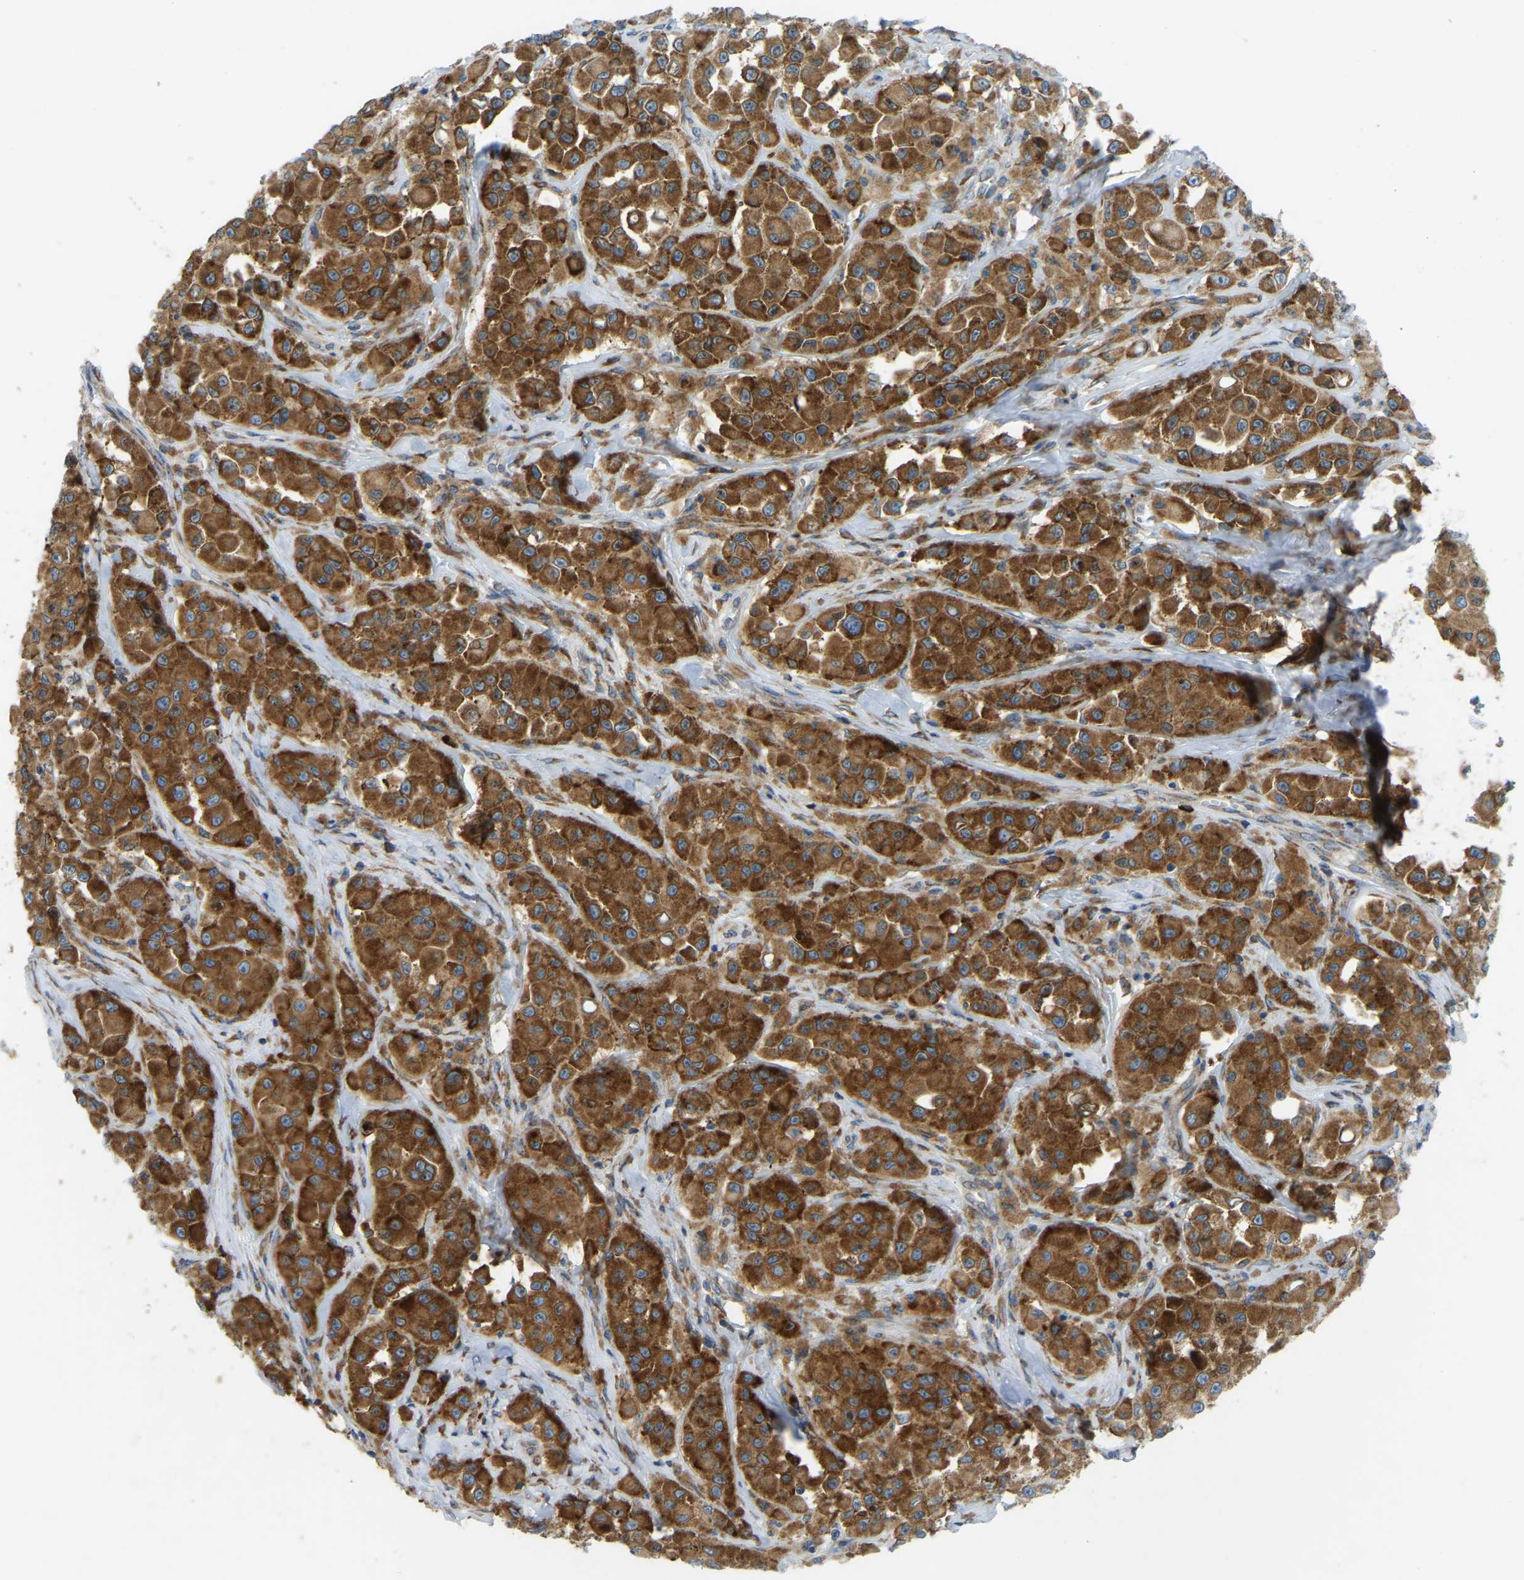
{"staining": {"intensity": "strong", "quantity": ">75%", "location": "cytoplasmic/membranous"}, "tissue": "melanoma", "cell_type": "Tumor cells", "image_type": "cancer", "snomed": [{"axis": "morphology", "description": "Malignant melanoma, NOS"}, {"axis": "topography", "description": "Skin"}], "caption": "This is an image of IHC staining of malignant melanoma, which shows strong staining in the cytoplasmic/membranous of tumor cells.", "gene": "SND1", "patient": {"sex": "male", "age": 84}}